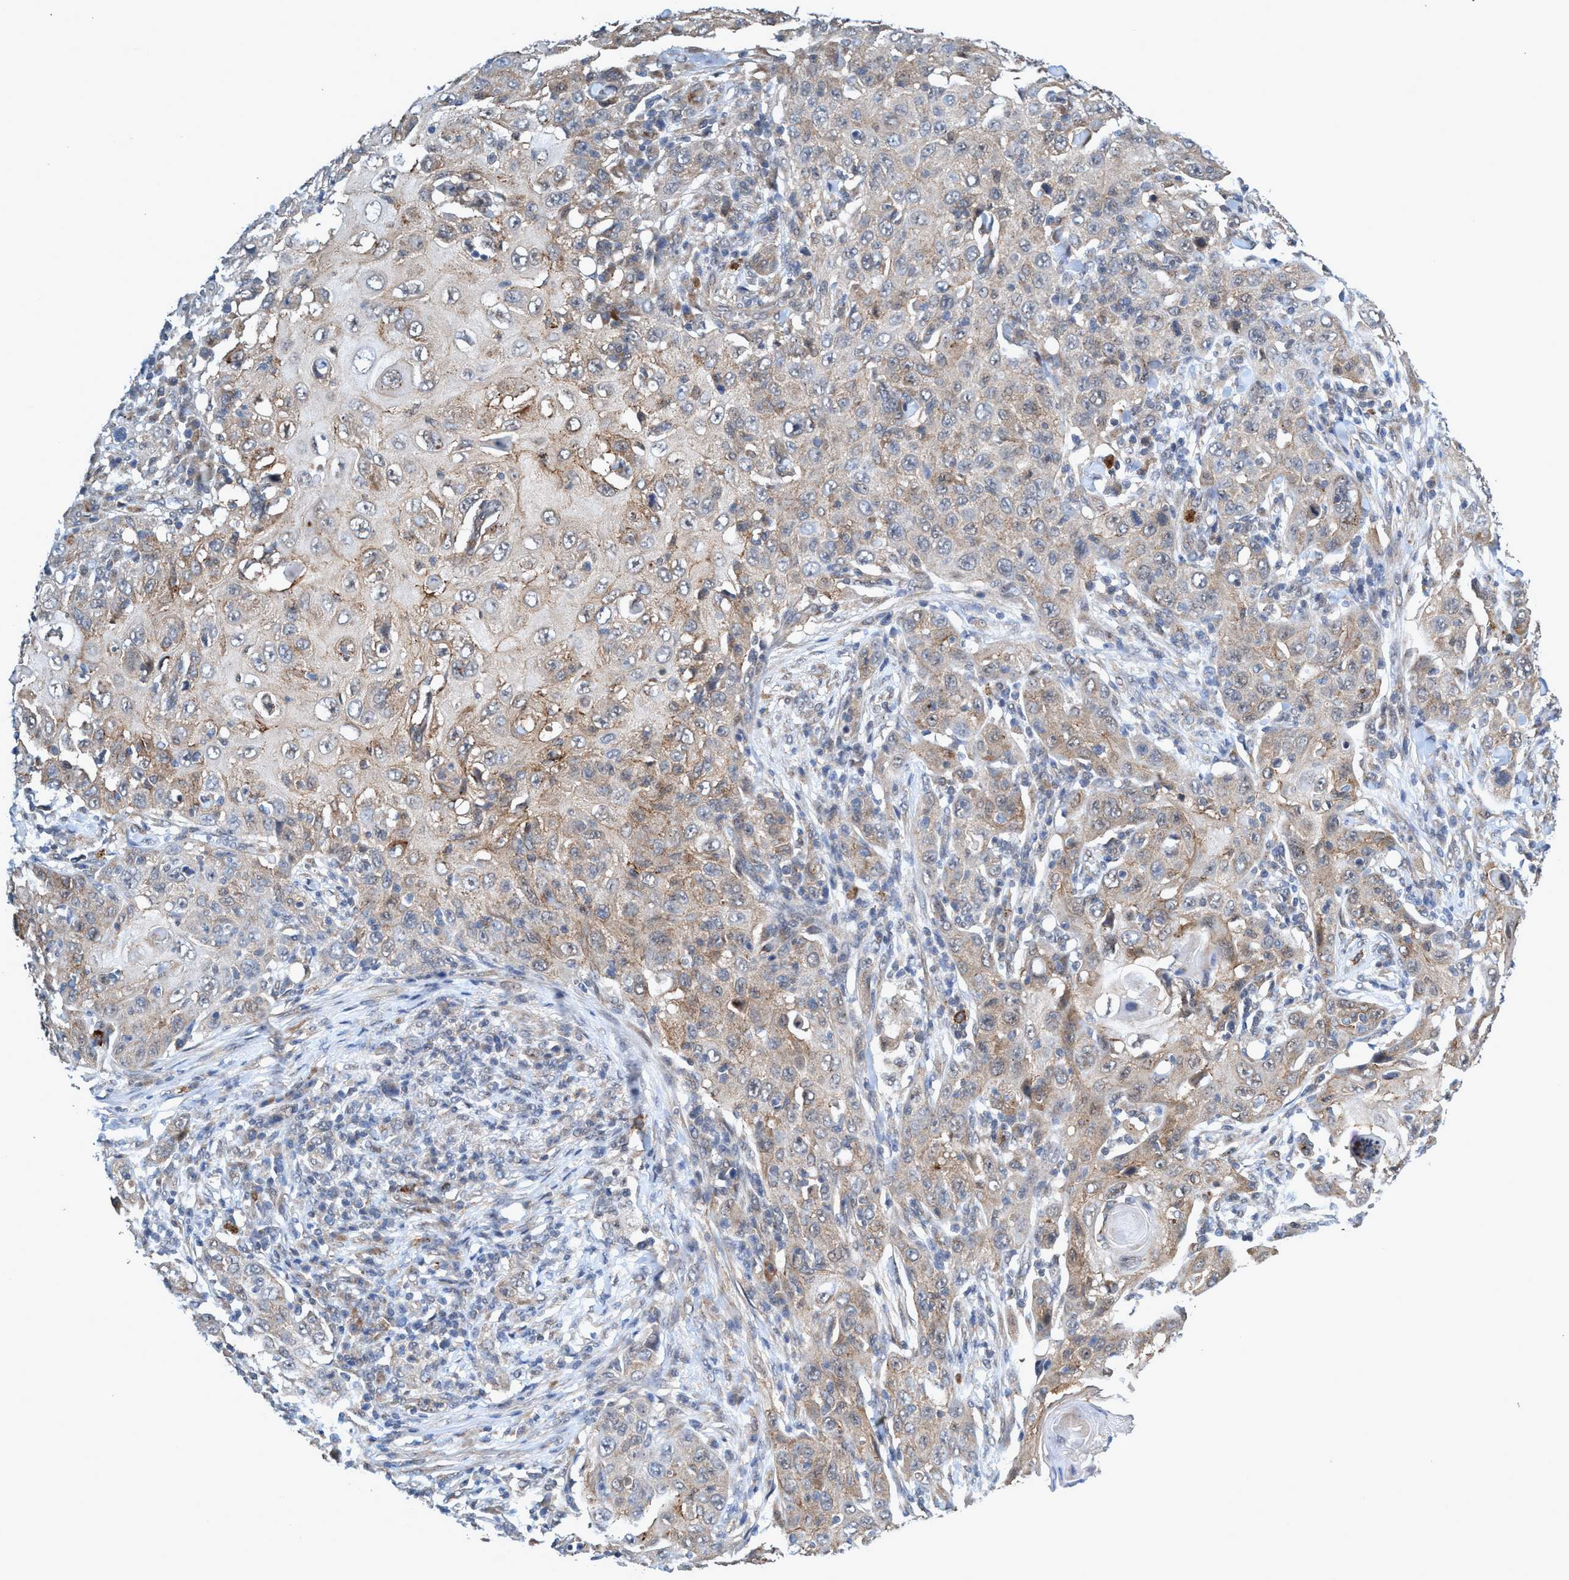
{"staining": {"intensity": "weak", "quantity": "25%-75%", "location": "cytoplasmic/membranous"}, "tissue": "skin cancer", "cell_type": "Tumor cells", "image_type": "cancer", "snomed": [{"axis": "morphology", "description": "Squamous cell carcinoma, NOS"}, {"axis": "topography", "description": "Skin"}], "caption": "Immunohistochemistry micrograph of human skin cancer stained for a protein (brown), which reveals low levels of weak cytoplasmic/membranous staining in about 25%-75% of tumor cells.", "gene": "TRIM65", "patient": {"sex": "female", "age": 88}}